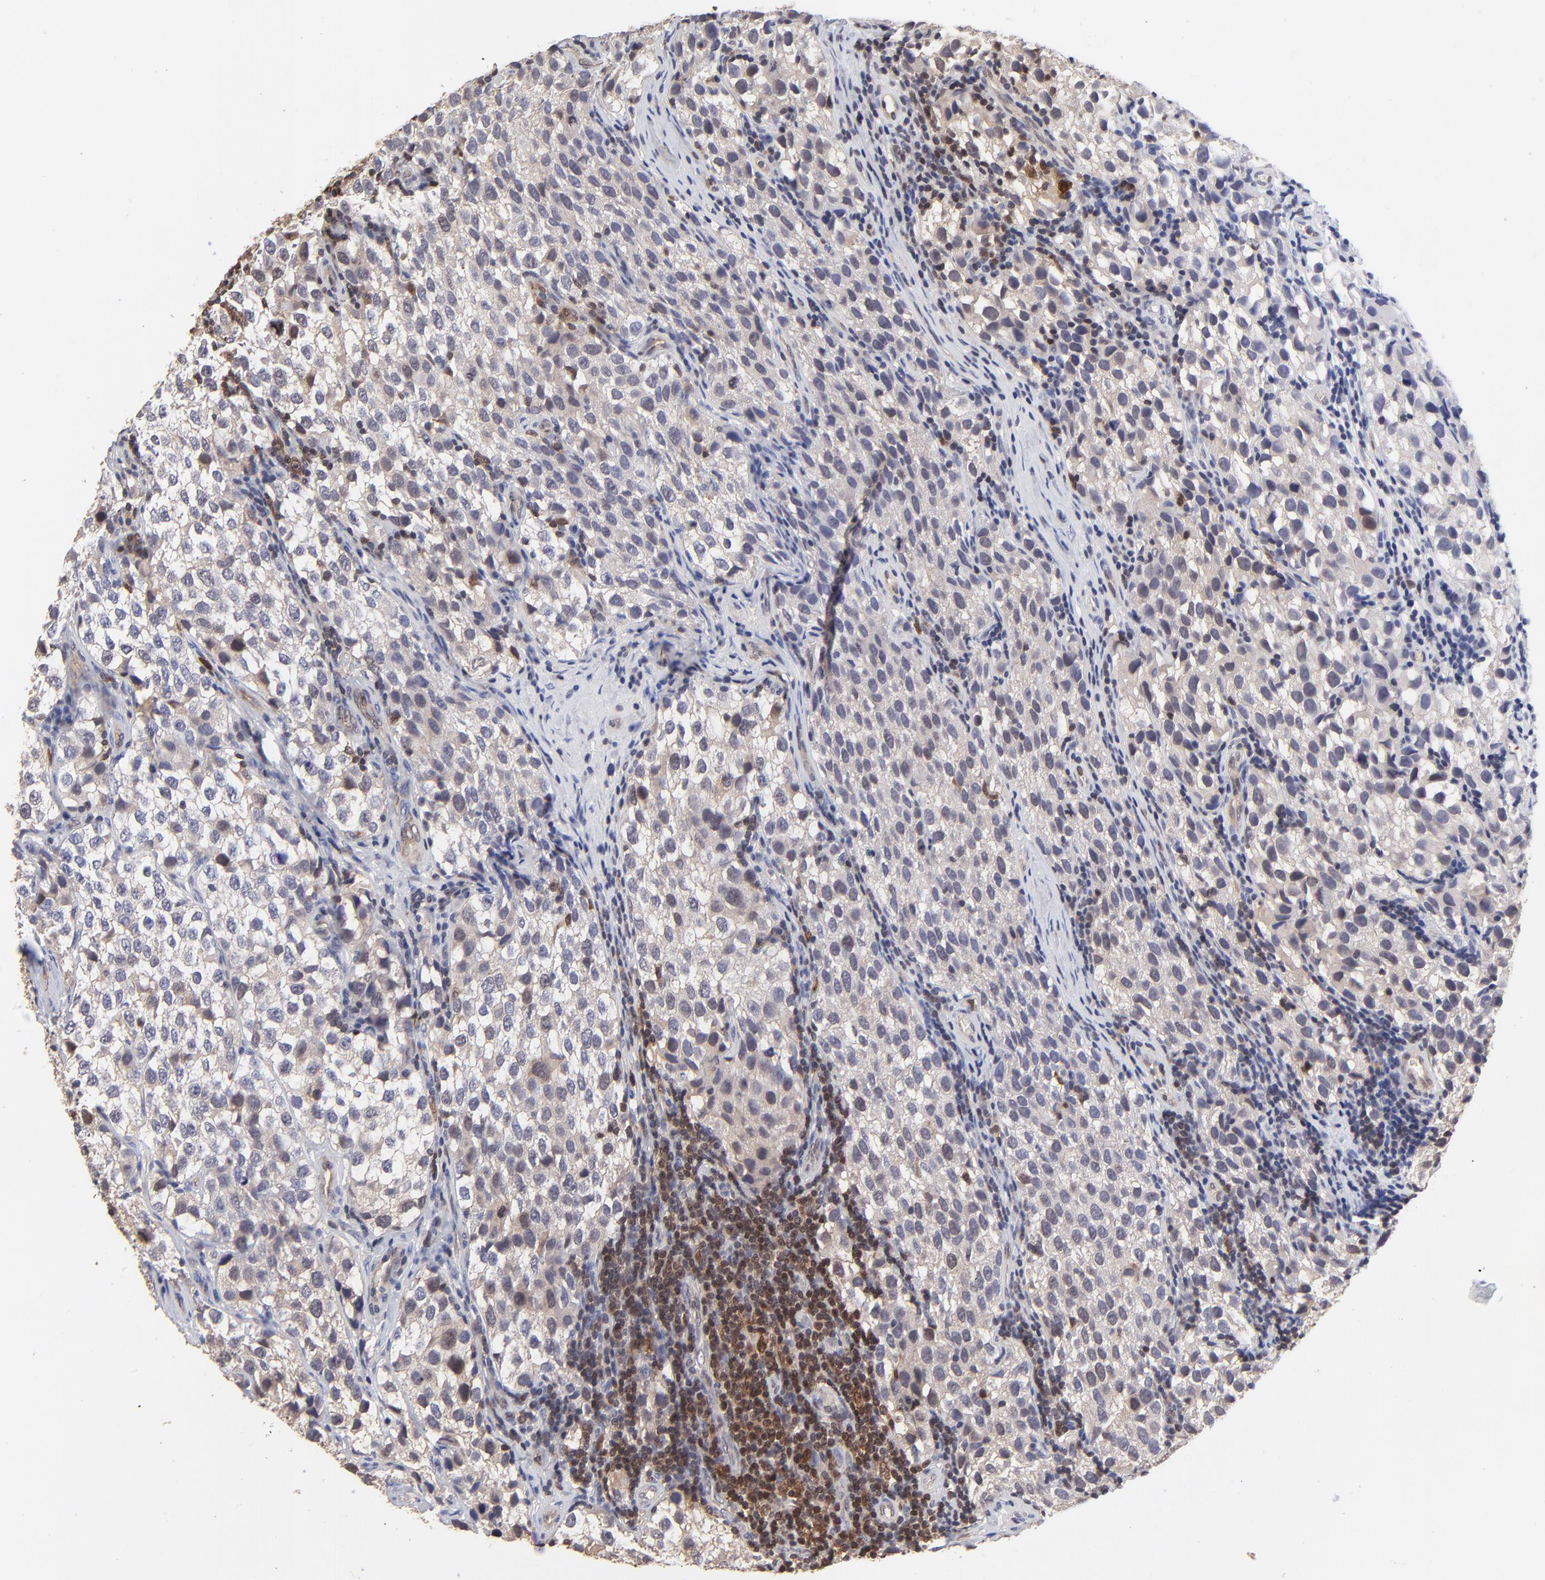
{"staining": {"intensity": "weak", "quantity": "25%-75%", "location": "cytoplasmic/membranous,nuclear"}, "tissue": "testis cancer", "cell_type": "Tumor cells", "image_type": "cancer", "snomed": [{"axis": "morphology", "description": "Seminoma, NOS"}, {"axis": "topography", "description": "Testis"}], "caption": "IHC of testis seminoma displays low levels of weak cytoplasmic/membranous and nuclear staining in approximately 25%-75% of tumor cells.", "gene": "DCTPP1", "patient": {"sex": "male", "age": 39}}